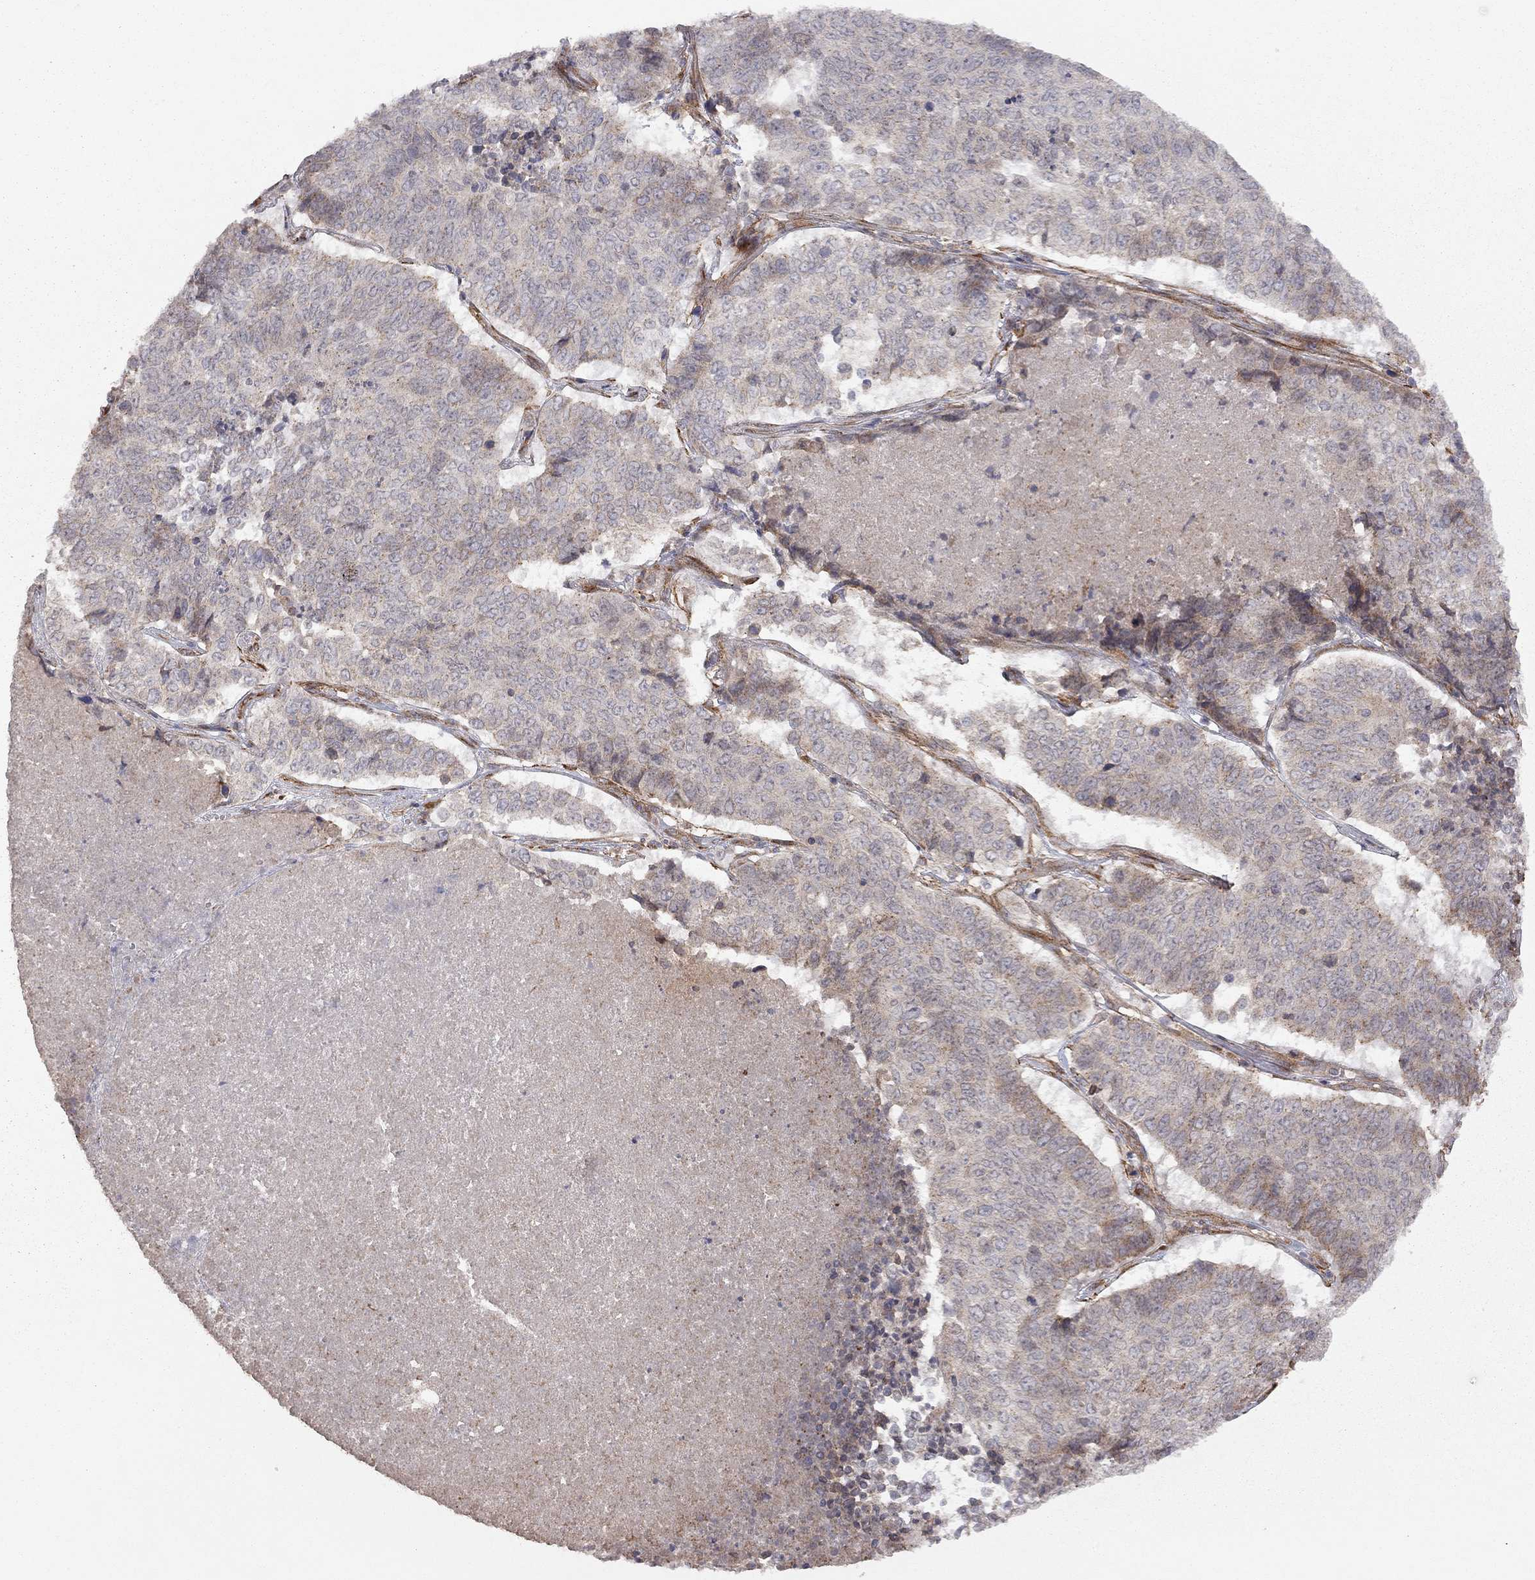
{"staining": {"intensity": "moderate", "quantity": "<25%", "location": "cytoplasmic/membranous"}, "tissue": "lung cancer", "cell_type": "Tumor cells", "image_type": "cancer", "snomed": [{"axis": "morphology", "description": "Squamous cell carcinoma, NOS"}, {"axis": "topography", "description": "Lung"}], "caption": "Protein analysis of lung cancer (squamous cell carcinoma) tissue reveals moderate cytoplasmic/membranous expression in about <25% of tumor cells.", "gene": "EXOC3L2", "patient": {"sex": "male", "age": 64}}